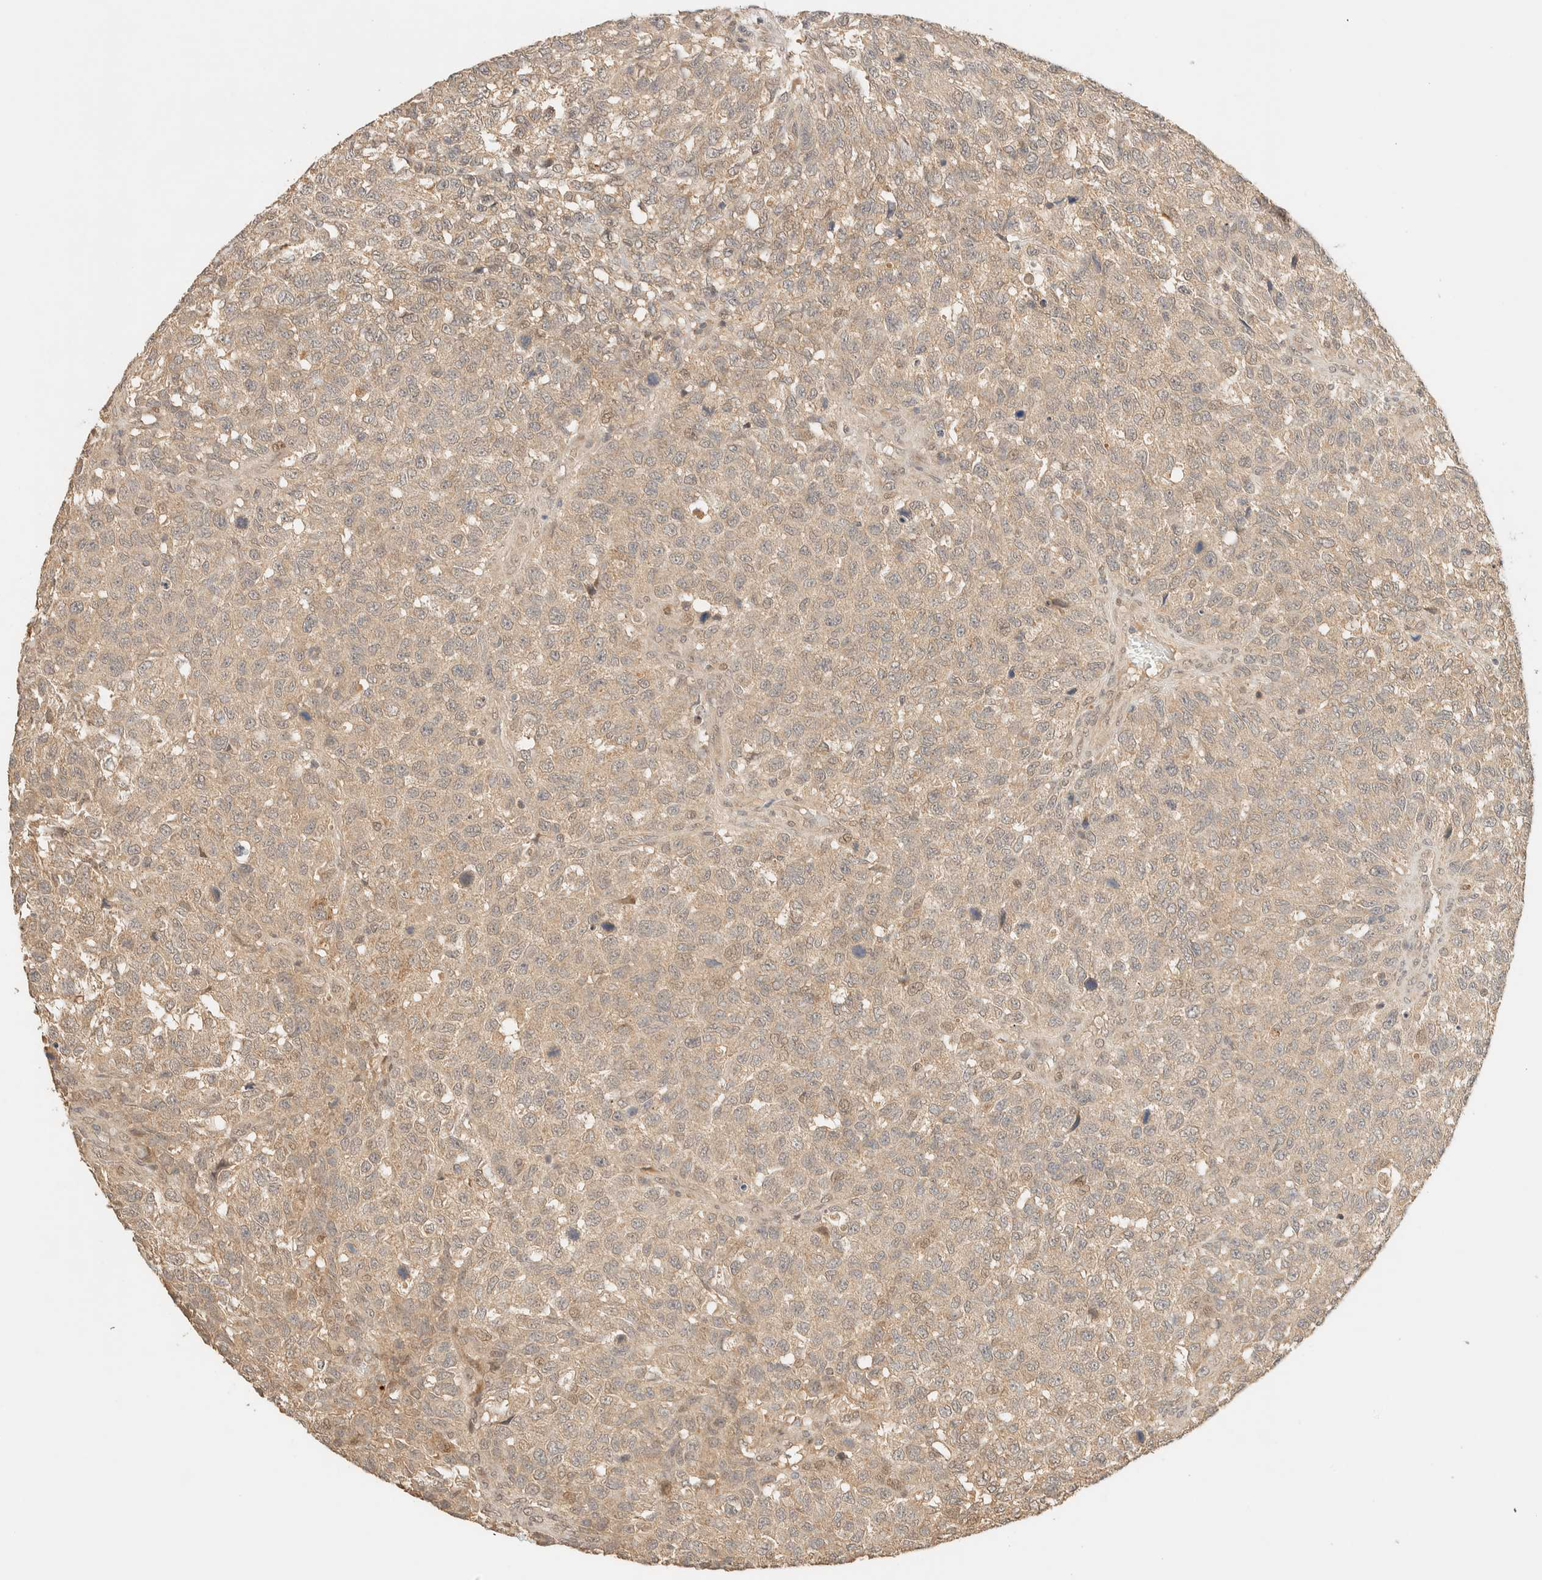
{"staining": {"intensity": "weak", "quantity": ">75%", "location": "cytoplasmic/membranous"}, "tissue": "testis cancer", "cell_type": "Tumor cells", "image_type": "cancer", "snomed": [{"axis": "morphology", "description": "Seminoma, NOS"}, {"axis": "topography", "description": "Testis"}], "caption": "A low amount of weak cytoplasmic/membranous staining is seen in approximately >75% of tumor cells in testis cancer (seminoma) tissue.", "gene": "ZBTB34", "patient": {"sex": "male", "age": 59}}